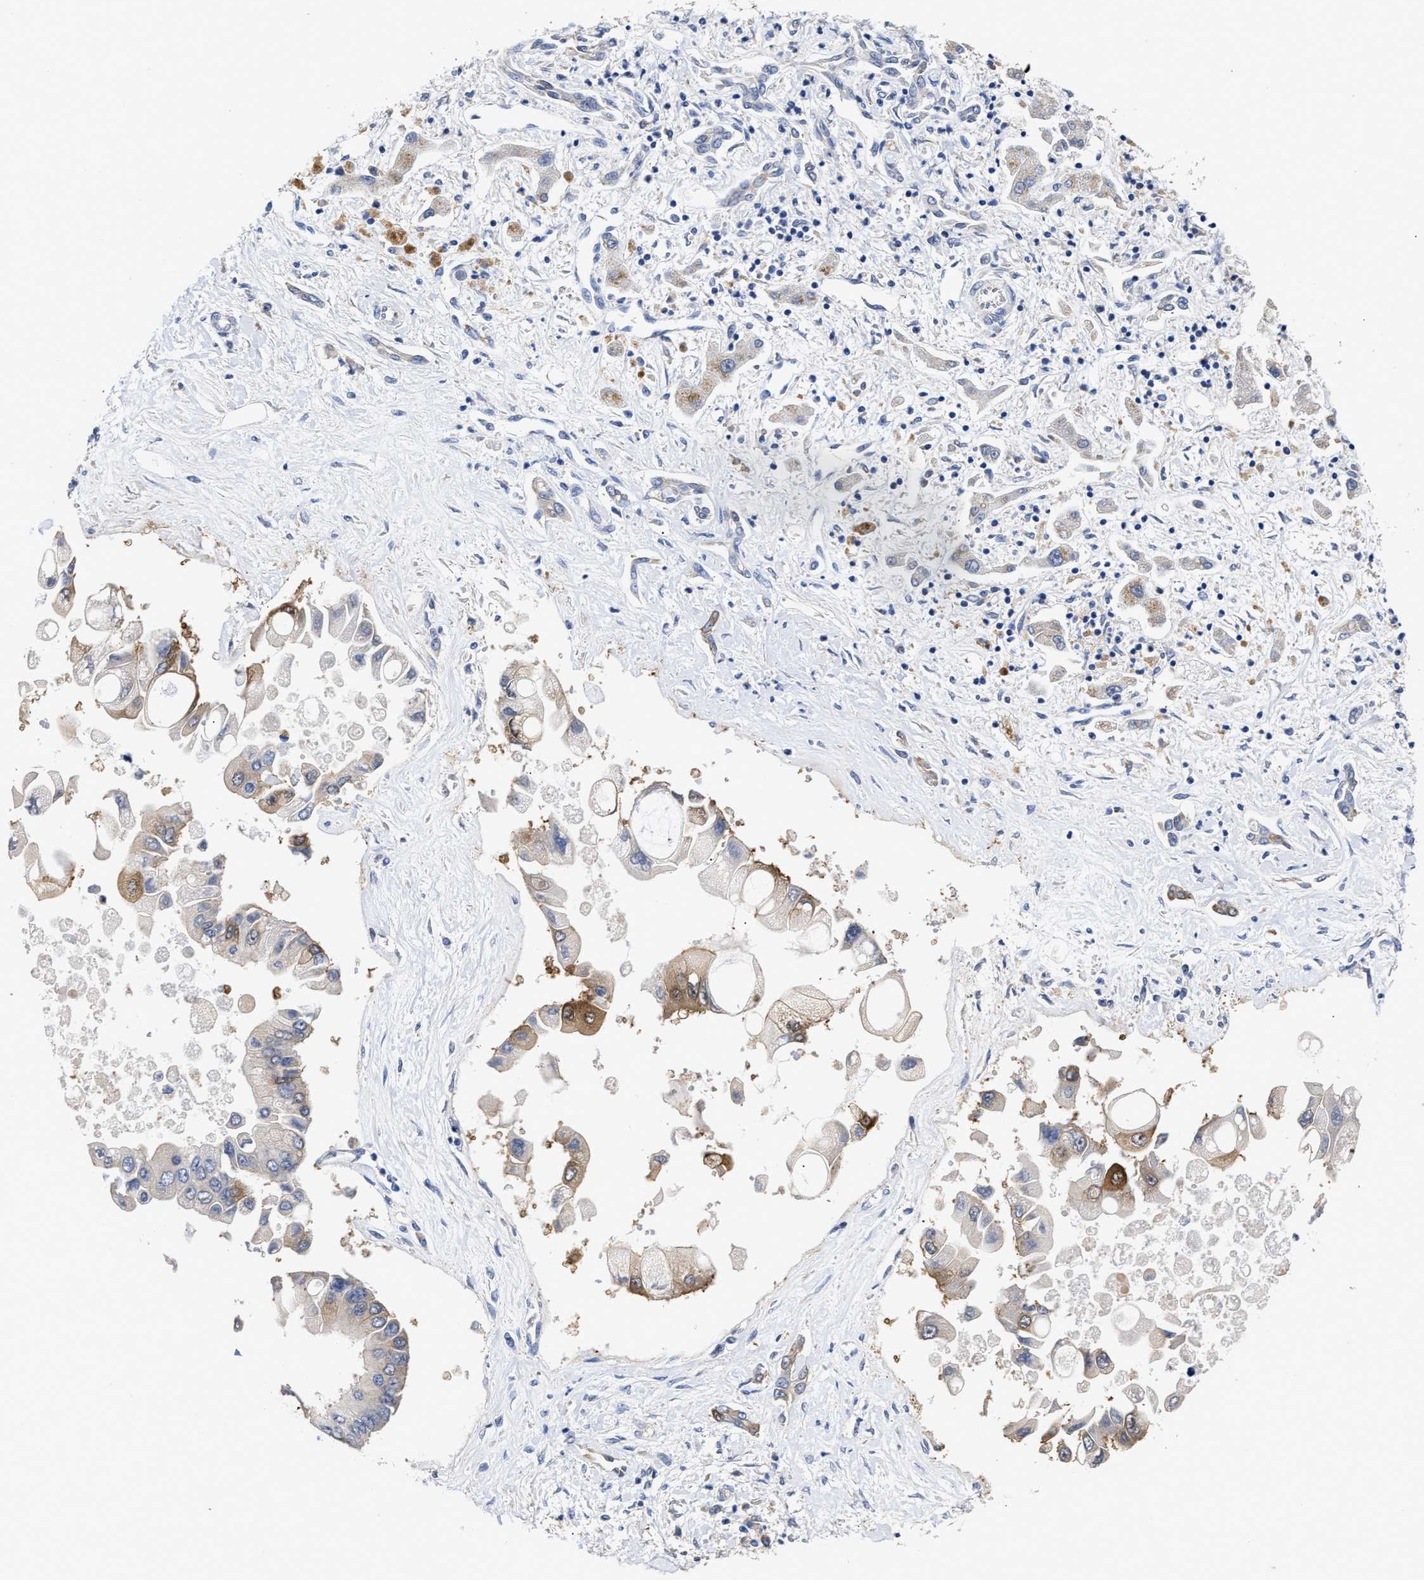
{"staining": {"intensity": "moderate", "quantity": "25%-75%", "location": "cytoplasmic/membranous"}, "tissue": "liver cancer", "cell_type": "Tumor cells", "image_type": "cancer", "snomed": [{"axis": "morphology", "description": "Cholangiocarcinoma"}, {"axis": "topography", "description": "Liver"}], "caption": "Liver cancer (cholangiocarcinoma) stained for a protein reveals moderate cytoplasmic/membranous positivity in tumor cells.", "gene": "AHNAK2", "patient": {"sex": "male", "age": 50}}